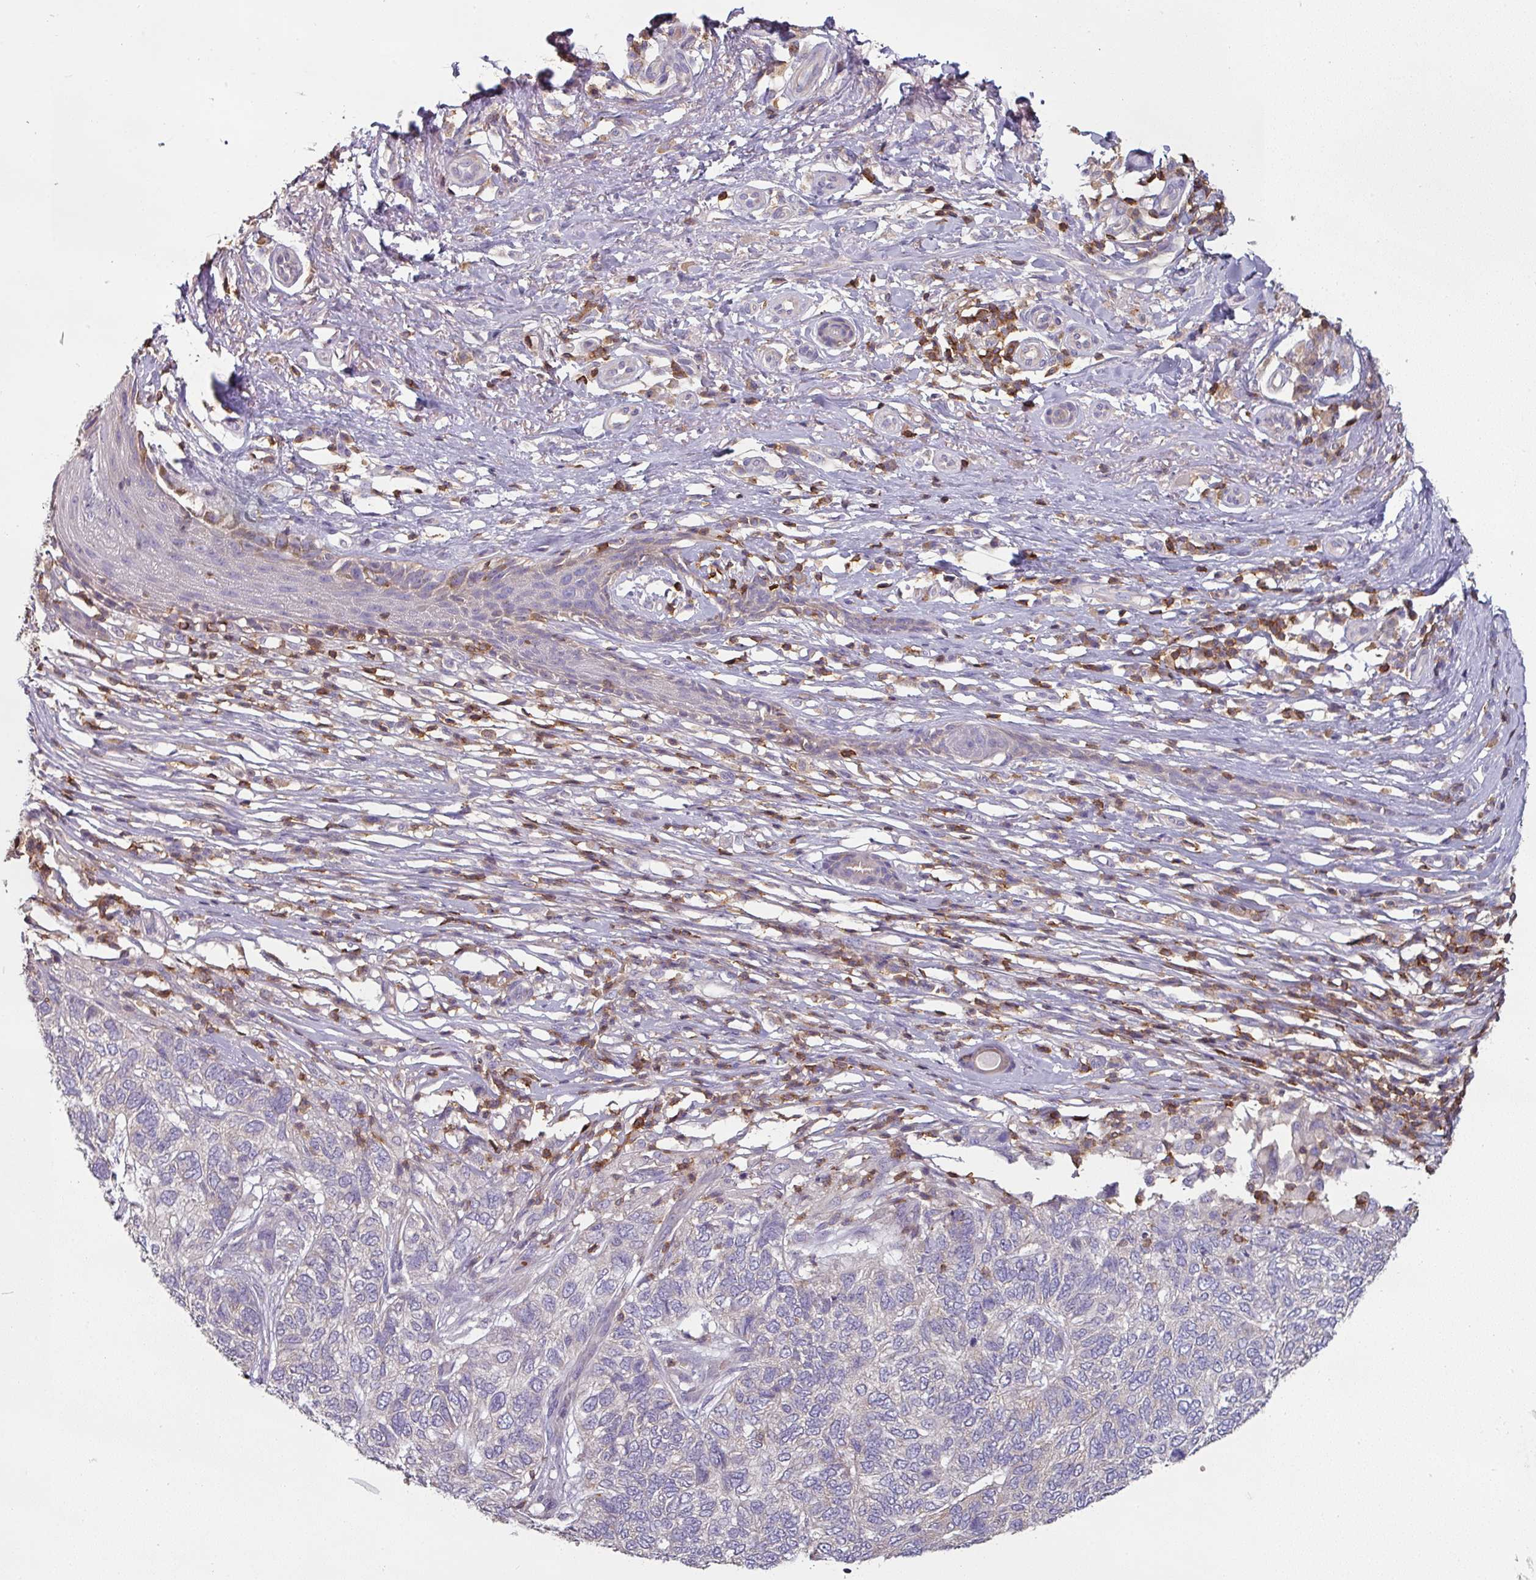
{"staining": {"intensity": "negative", "quantity": "none", "location": "none"}, "tissue": "skin cancer", "cell_type": "Tumor cells", "image_type": "cancer", "snomed": [{"axis": "morphology", "description": "Basal cell carcinoma"}, {"axis": "topography", "description": "Skin"}], "caption": "There is no significant staining in tumor cells of skin cancer (basal cell carcinoma).", "gene": "CD3G", "patient": {"sex": "female", "age": 65}}